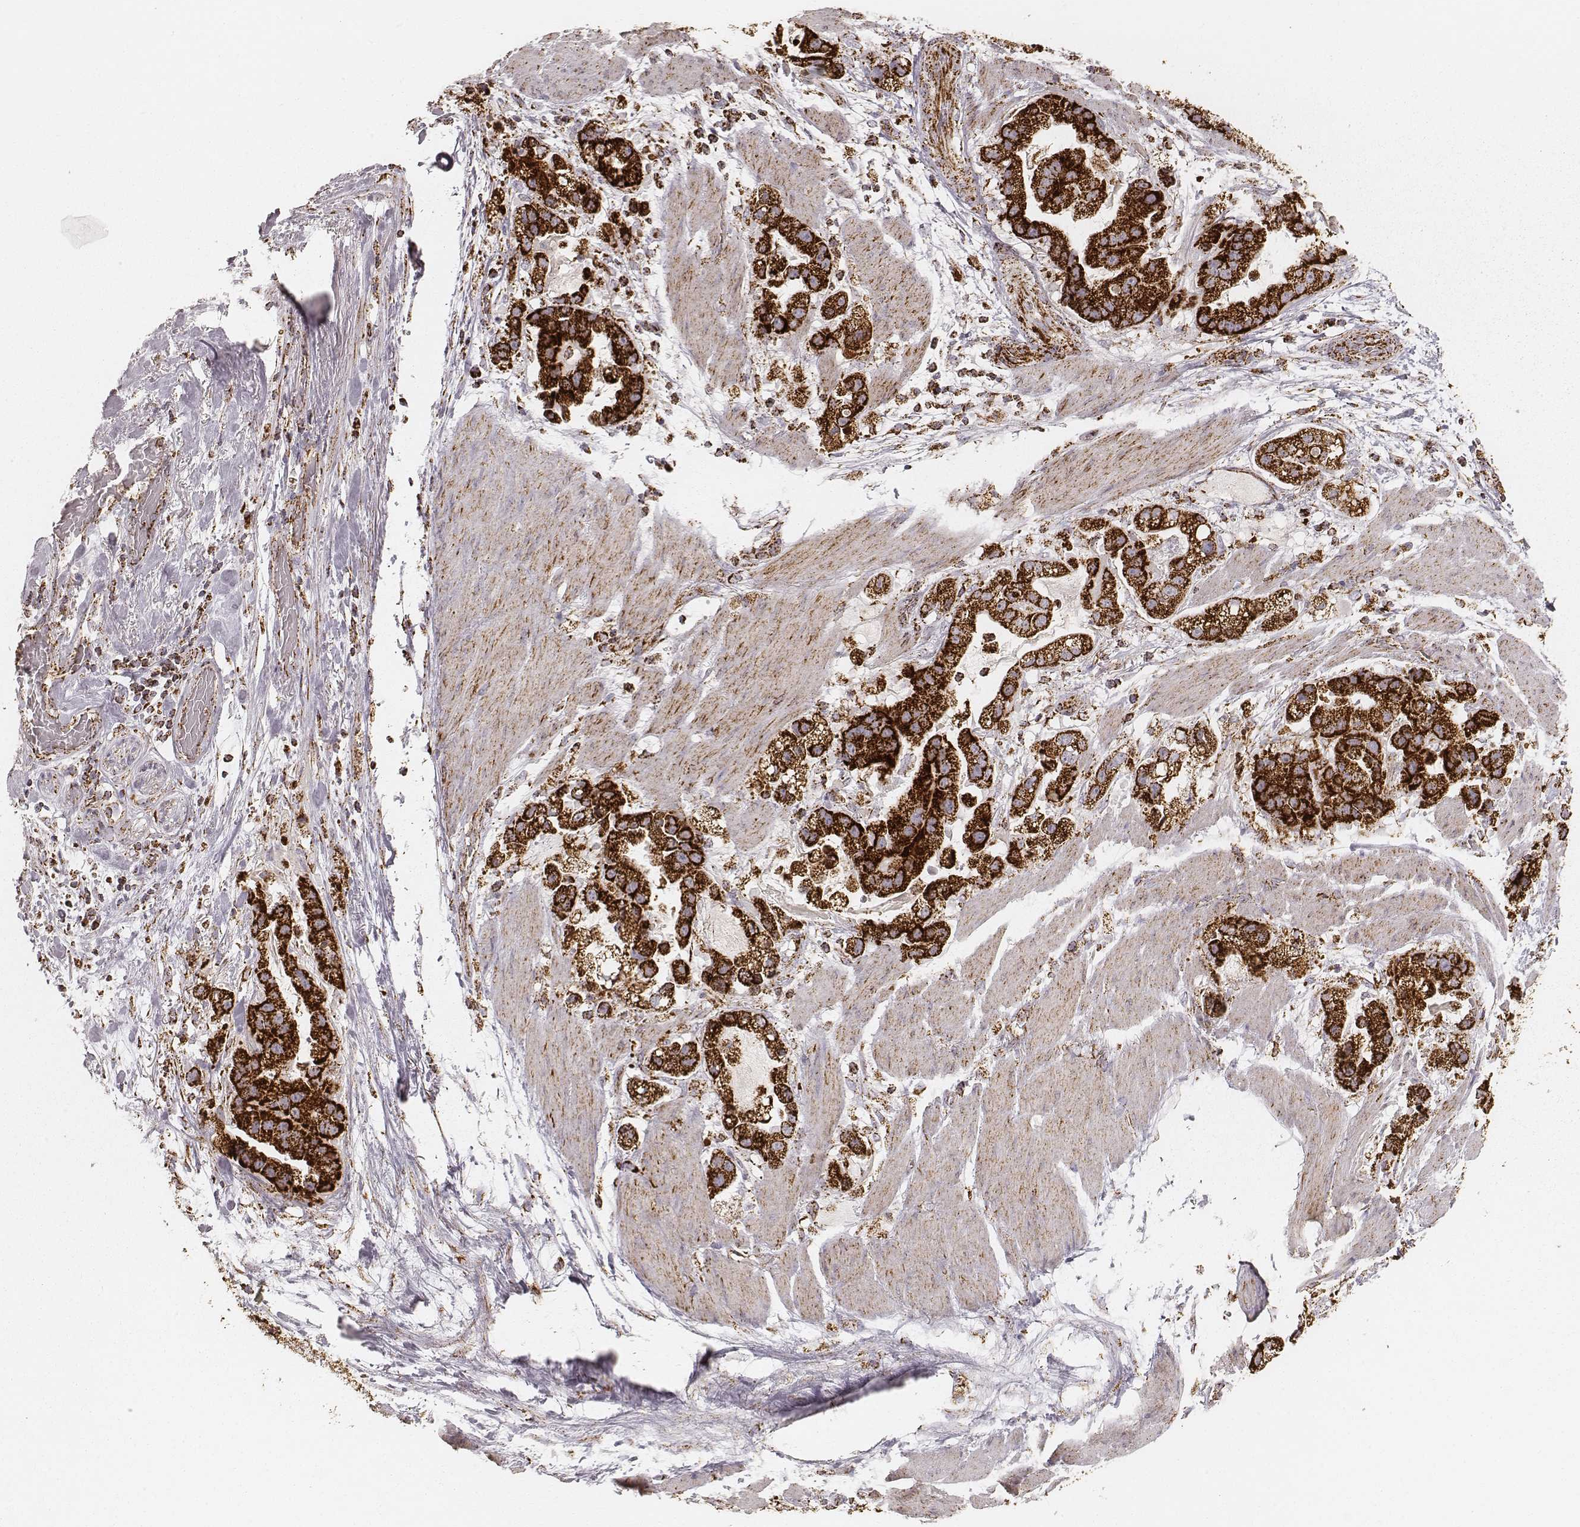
{"staining": {"intensity": "strong", "quantity": ">75%", "location": "cytoplasmic/membranous"}, "tissue": "stomach cancer", "cell_type": "Tumor cells", "image_type": "cancer", "snomed": [{"axis": "morphology", "description": "Adenocarcinoma, NOS"}, {"axis": "topography", "description": "Stomach"}], "caption": "A micrograph of human adenocarcinoma (stomach) stained for a protein reveals strong cytoplasmic/membranous brown staining in tumor cells. The protein is stained brown, and the nuclei are stained in blue (DAB IHC with brightfield microscopy, high magnification).", "gene": "CS", "patient": {"sex": "male", "age": 59}}